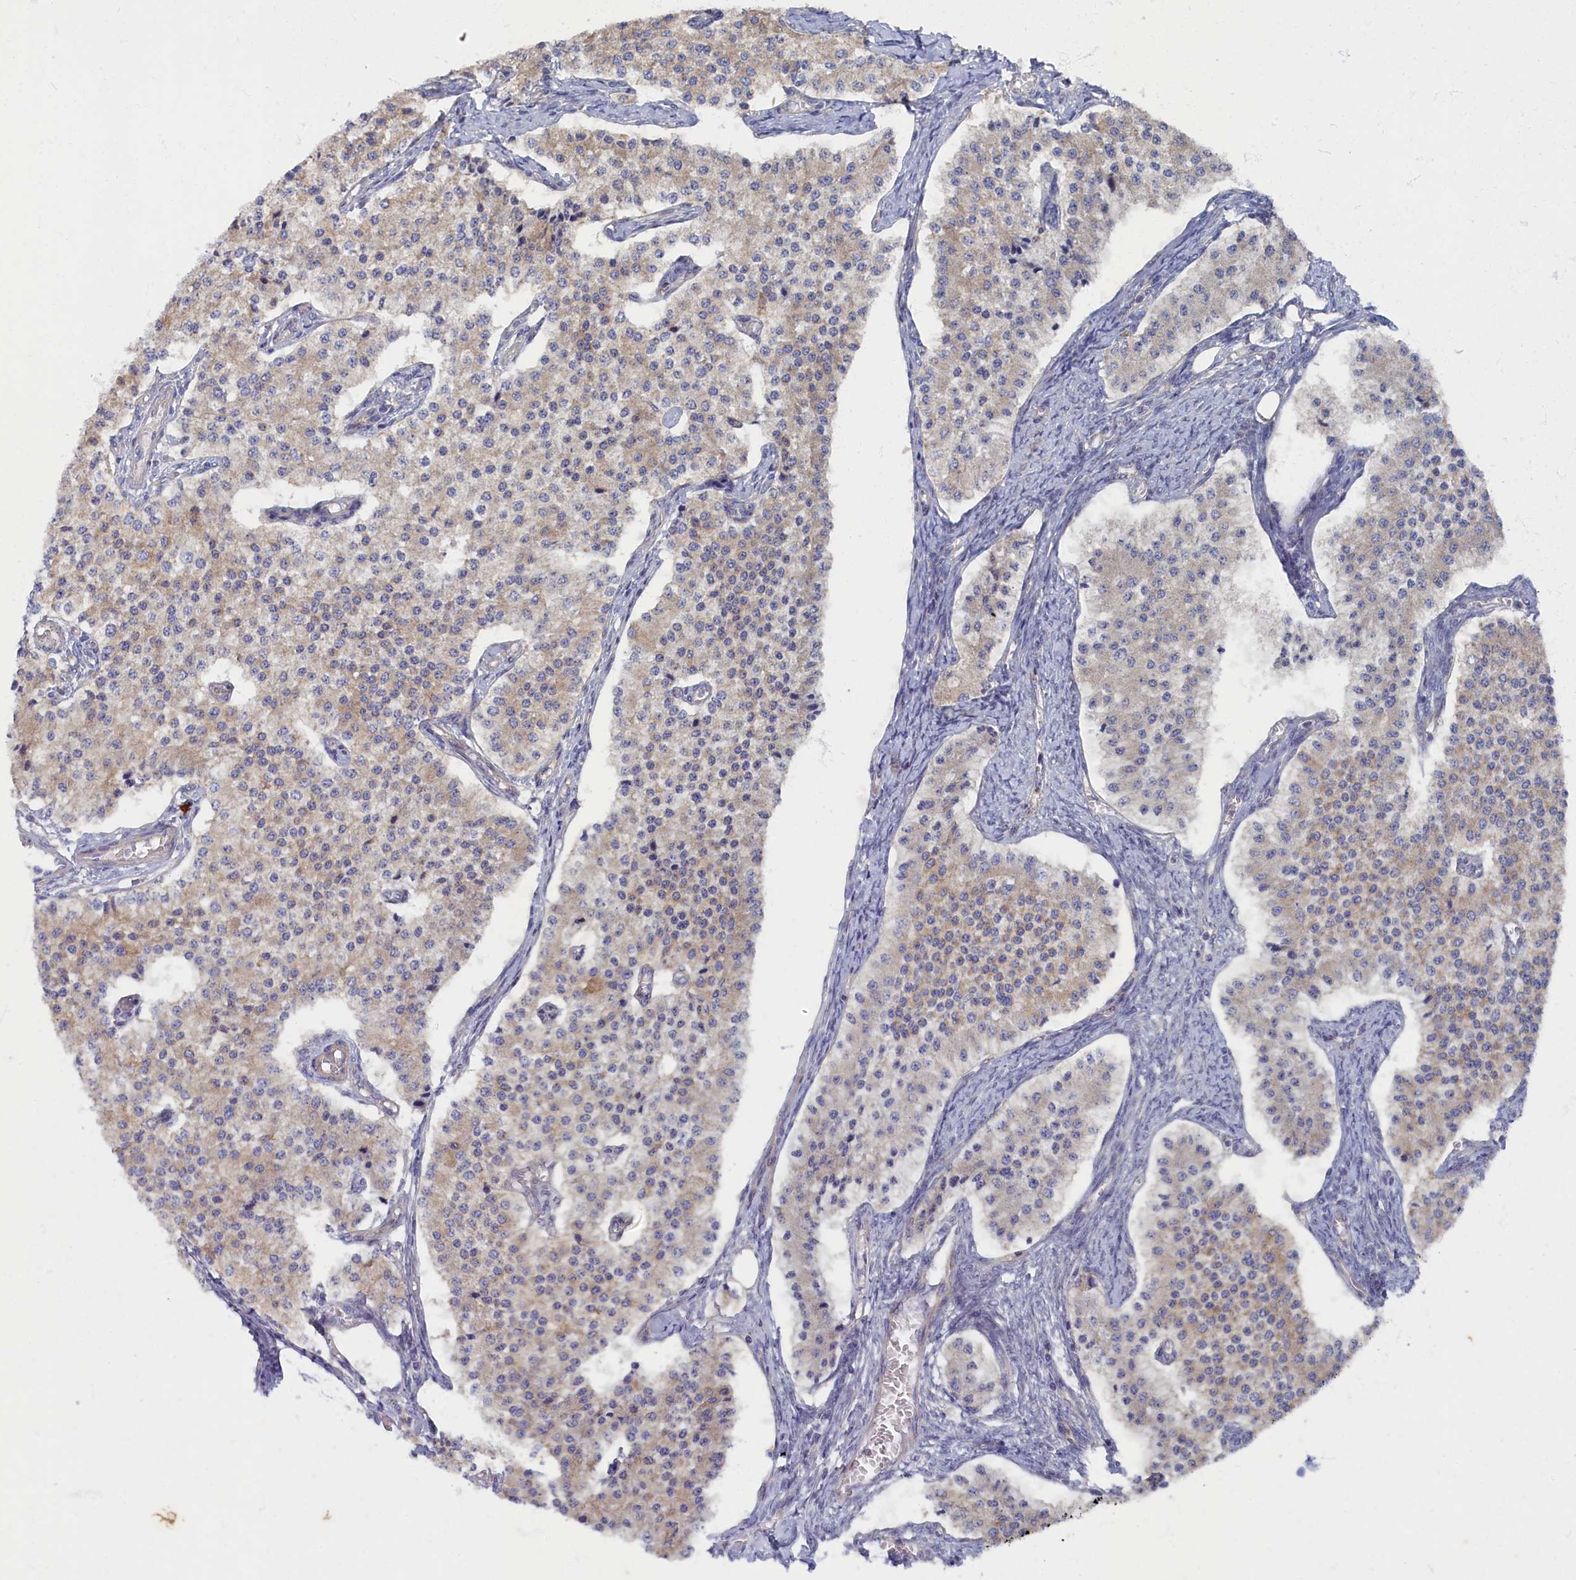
{"staining": {"intensity": "negative", "quantity": "none", "location": "none"}, "tissue": "carcinoid", "cell_type": "Tumor cells", "image_type": "cancer", "snomed": [{"axis": "morphology", "description": "Carcinoid, malignant, NOS"}, {"axis": "topography", "description": "Colon"}], "caption": "Immunohistochemical staining of malignant carcinoid shows no significant positivity in tumor cells.", "gene": "WDR59", "patient": {"sex": "female", "age": 52}}